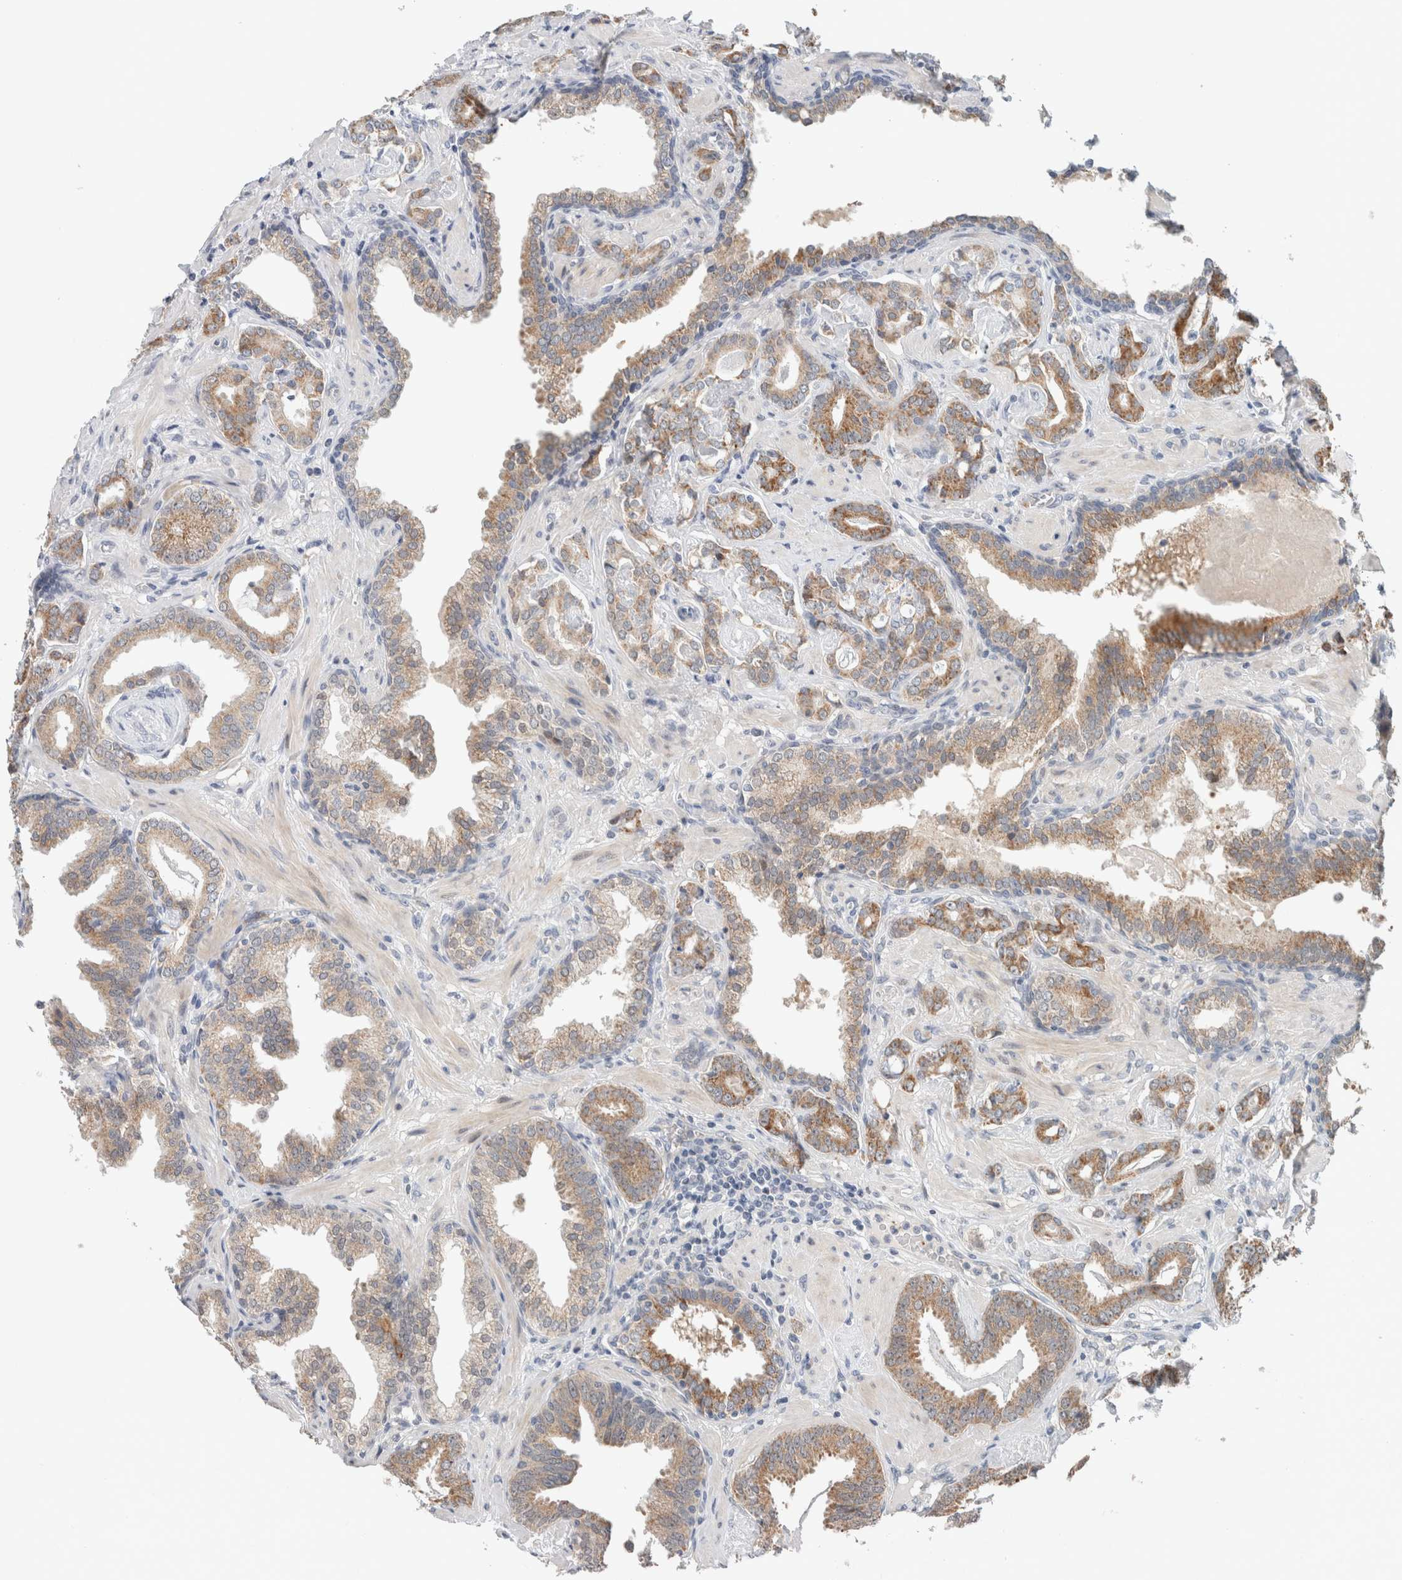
{"staining": {"intensity": "moderate", "quantity": ">75%", "location": "cytoplasmic/membranous"}, "tissue": "prostate cancer", "cell_type": "Tumor cells", "image_type": "cancer", "snomed": [{"axis": "morphology", "description": "Adenocarcinoma, Low grade"}, {"axis": "topography", "description": "Prostate"}], "caption": "The histopathology image demonstrates staining of prostate cancer, revealing moderate cytoplasmic/membranous protein positivity (brown color) within tumor cells. The staining was performed using DAB (3,3'-diaminobenzidine) to visualize the protein expression in brown, while the nuclei were stained in blue with hematoxylin (Magnification: 20x).", "gene": "CRAT", "patient": {"sex": "male", "age": 53}}